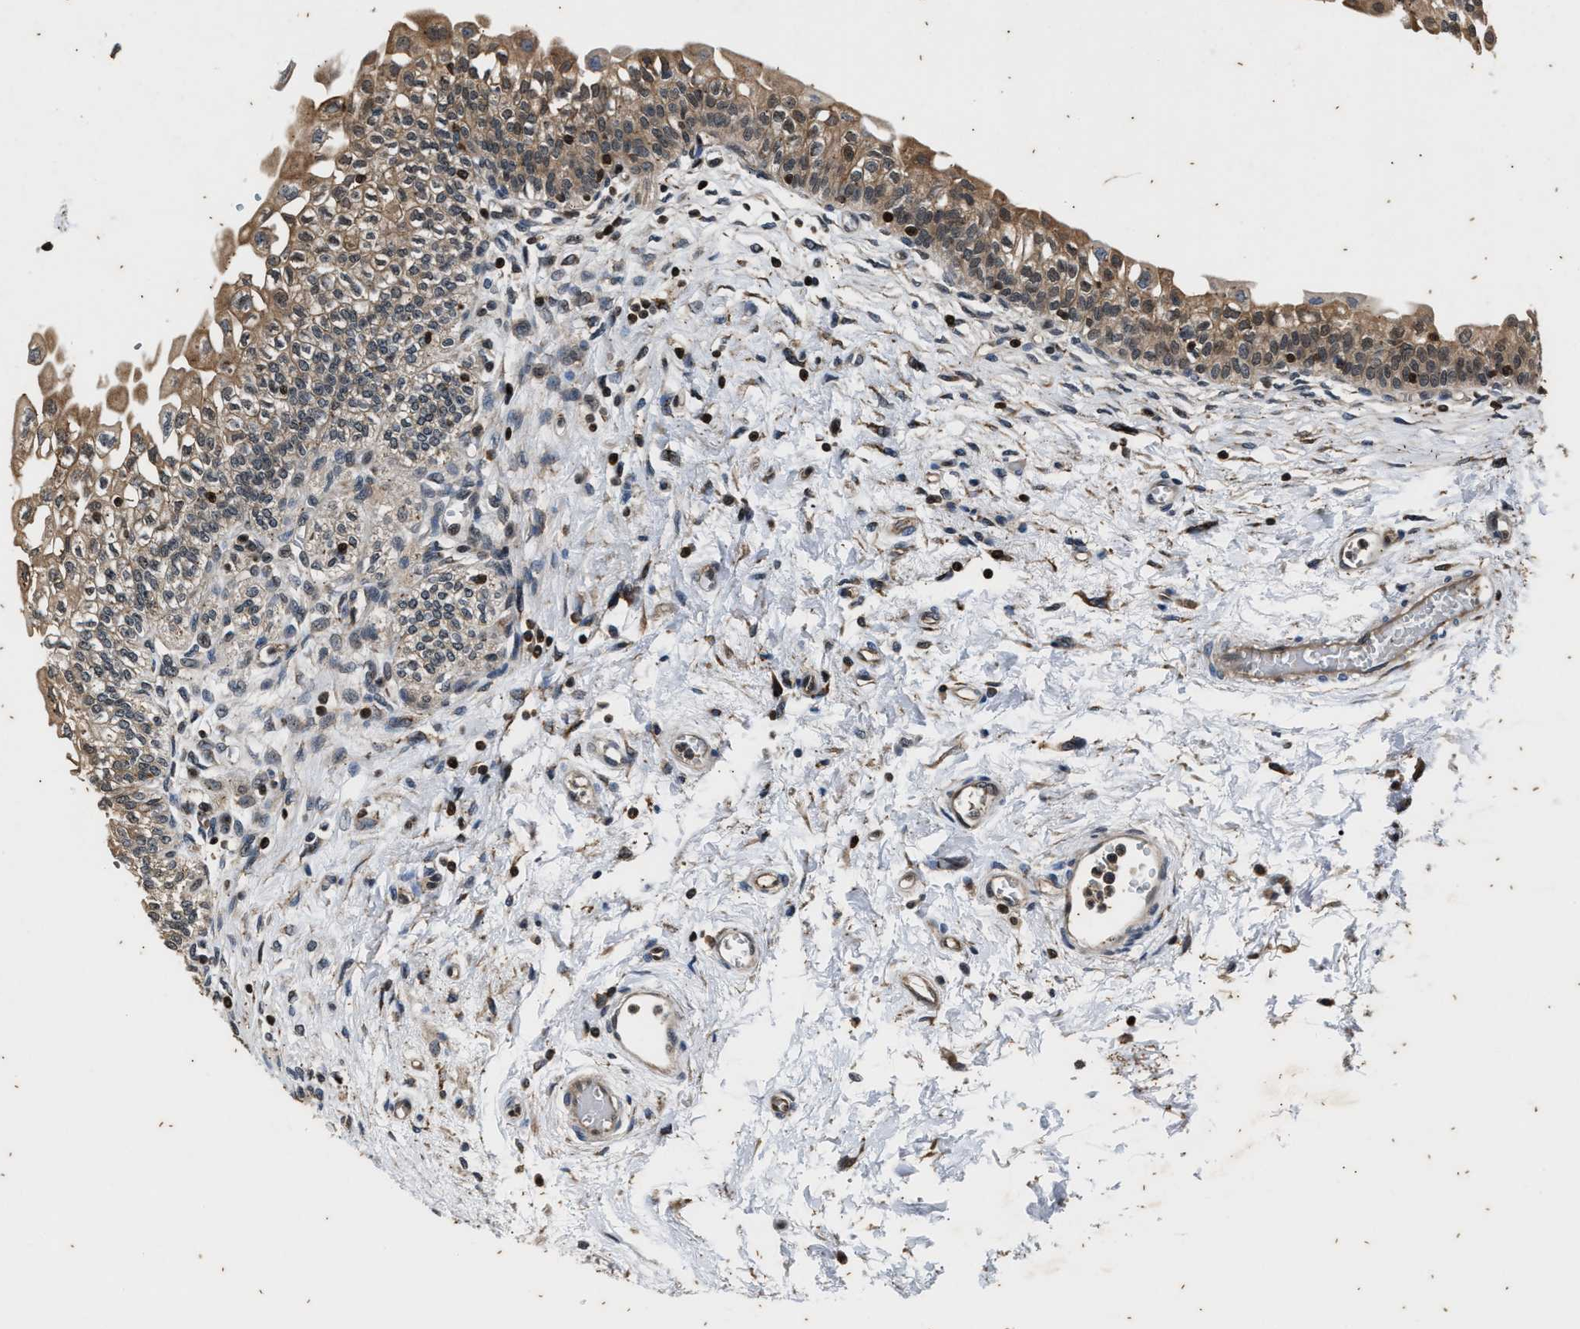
{"staining": {"intensity": "moderate", "quantity": ">75%", "location": "cytoplasmic/membranous"}, "tissue": "urinary bladder", "cell_type": "Urothelial cells", "image_type": "normal", "snomed": [{"axis": "morphology", "description": "Normal tissue, NOS"}, {"axis": "topography", "description": "Urinary bladder"}], "caption": "Immunohistochemistry (IHC) (DAB (3,3'-diaminobenzidine)) staining of unremarkable urinary bladder shows moderate cytoplasmic/membranous protein staining in approximately >75% of urothelial cells.", "gene": "PTPN7", "patient": {"sex": "male", "age": 55}}